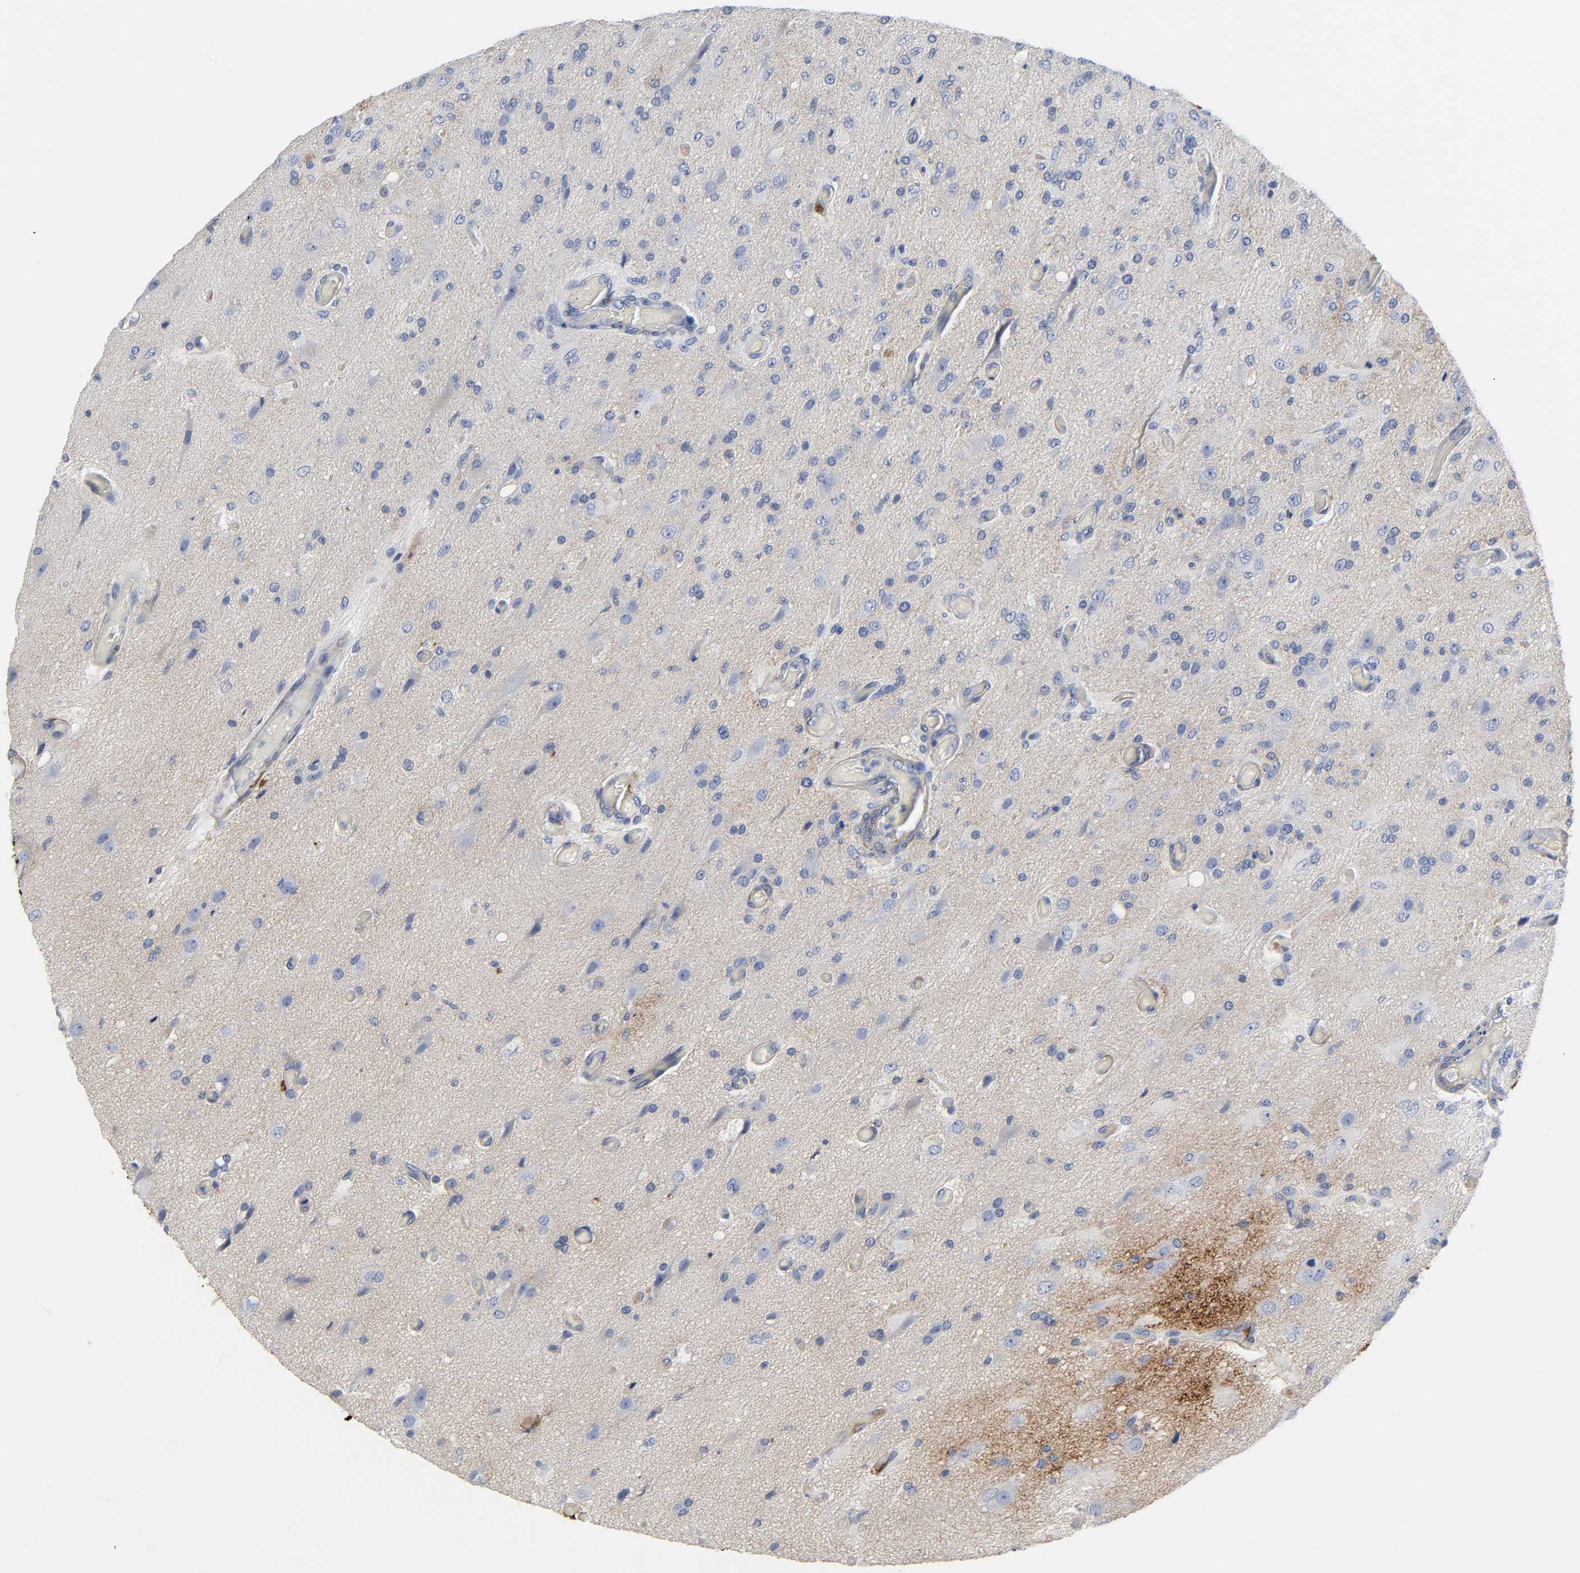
{"staining": {"intensity": "negative", "quantity": "none", "location": "none"}, "tissue": "glioma", "cell_type": "Tumor cells", "image_type": "cancer", "snomed": [{"axis": "morphology", "description": "Normal tissue, NOS"}, {"axis": "morphology", "description": "Glioma, malignant, High grade"}, {"axis": "topography", "description": "Cerebral cortex"}], "caption": "A histopathology image of high-grade glioma (malignant) stained for a protein displays no brown staining in tumor cells. The staining was performed using DAB (3,3'-diaminobenzidine) to visualize the protein expression in brown, while the nuclei were stained in blue with hematoxylin (Magnification: 20x).", "gene": "FBLN1", "patient": {"sex": "male", "age": 77}}